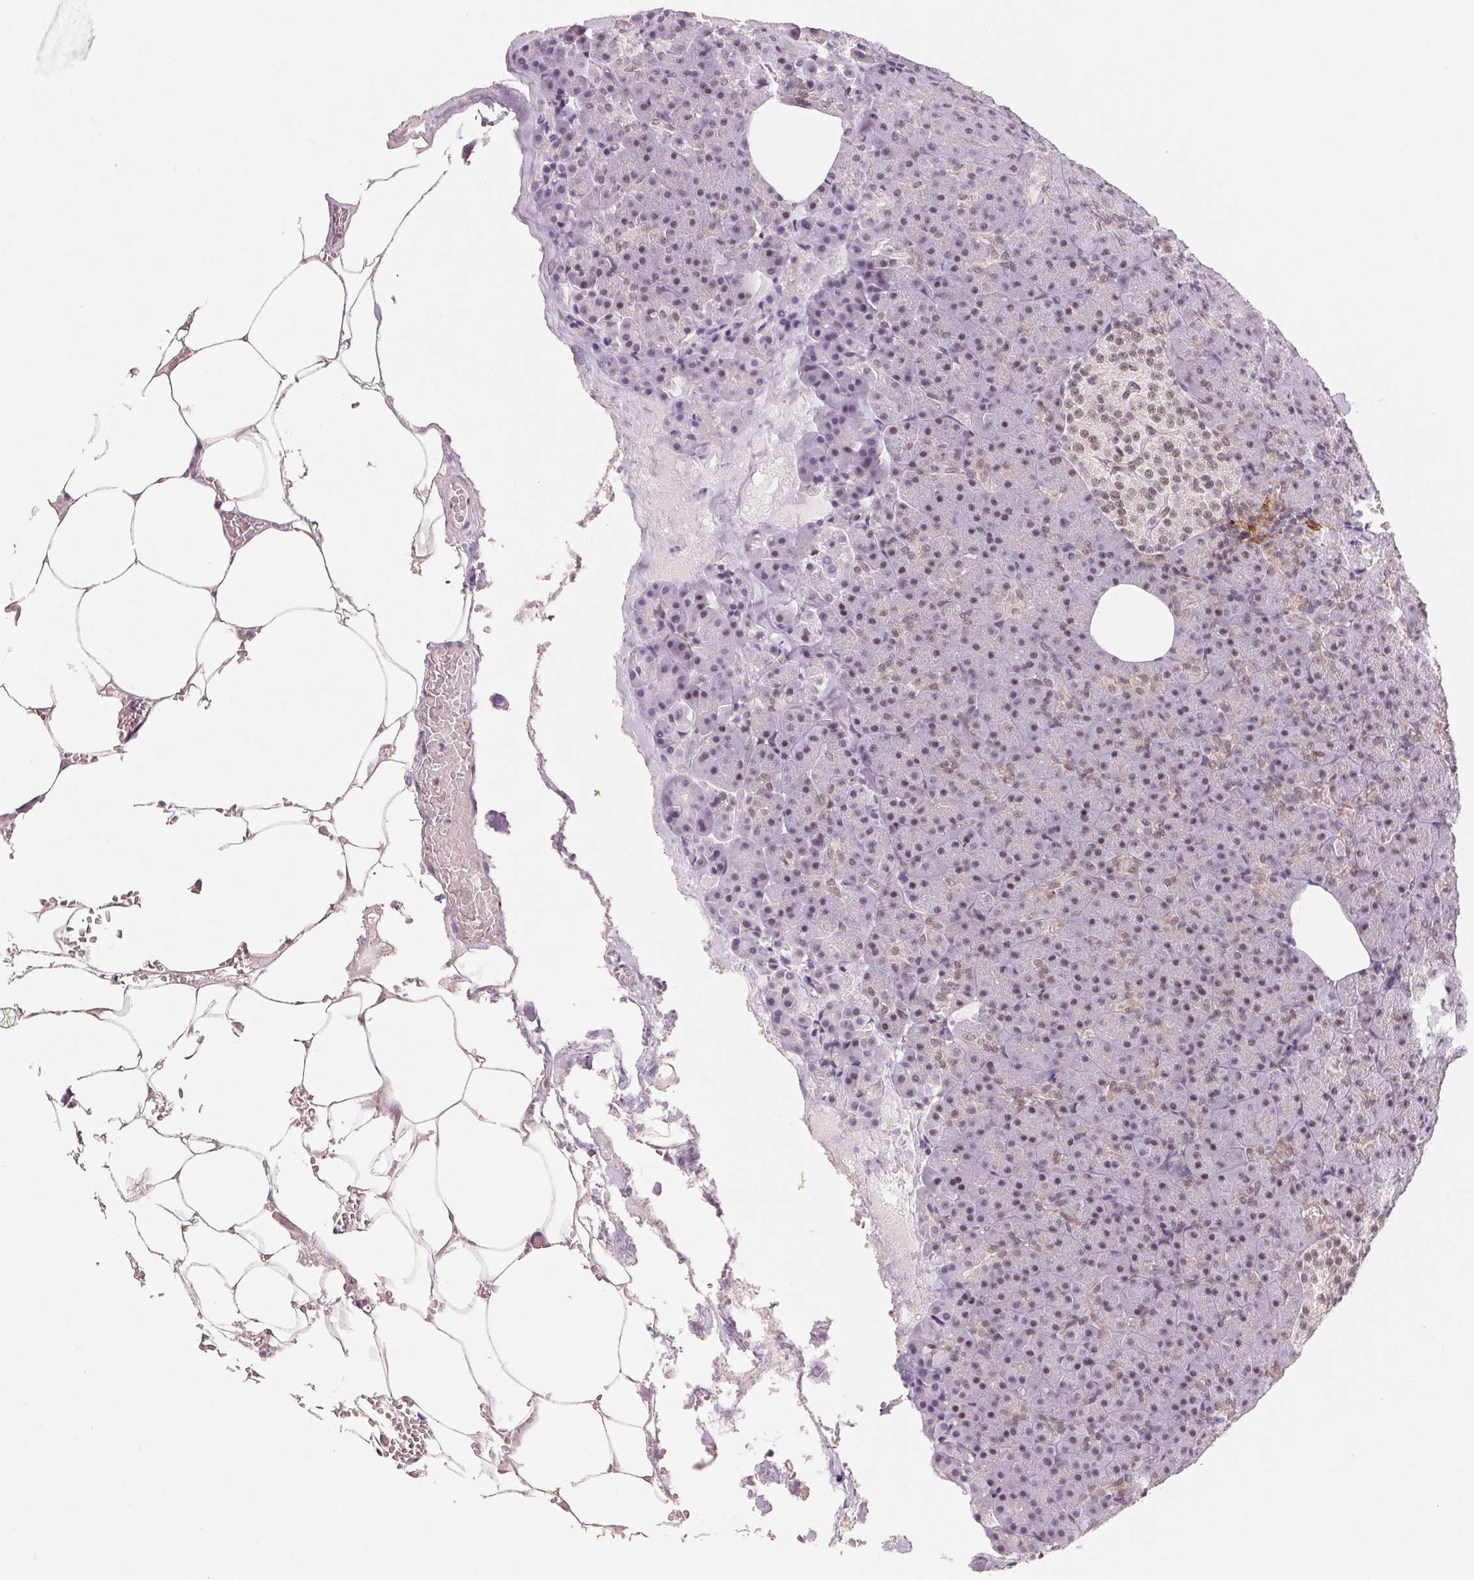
{"staining": {"intensity": "moderate", "quantity": "25%-75%", "location": "nuclear"}, "tissue": "pancreas", "cell_type": "Exocrine glandular cells", "image_type": "normal", "snomed": [{"axis": "morphology", "description": "Normal tissue, NOS"}, {"axis": "topography", "description": "Pancreas"}], "caption": "Immunohistochemical staining of unremarkable human pancreas demonstrates 25%-75% levels of moderate nuclear protein expression in approximately 25%-75% of exocrine glandular cells. (IHC, brightfield microscopy, high magnification).", "gene": "HNRNPDL", "patient": {"sex": "female", "age": 74}}